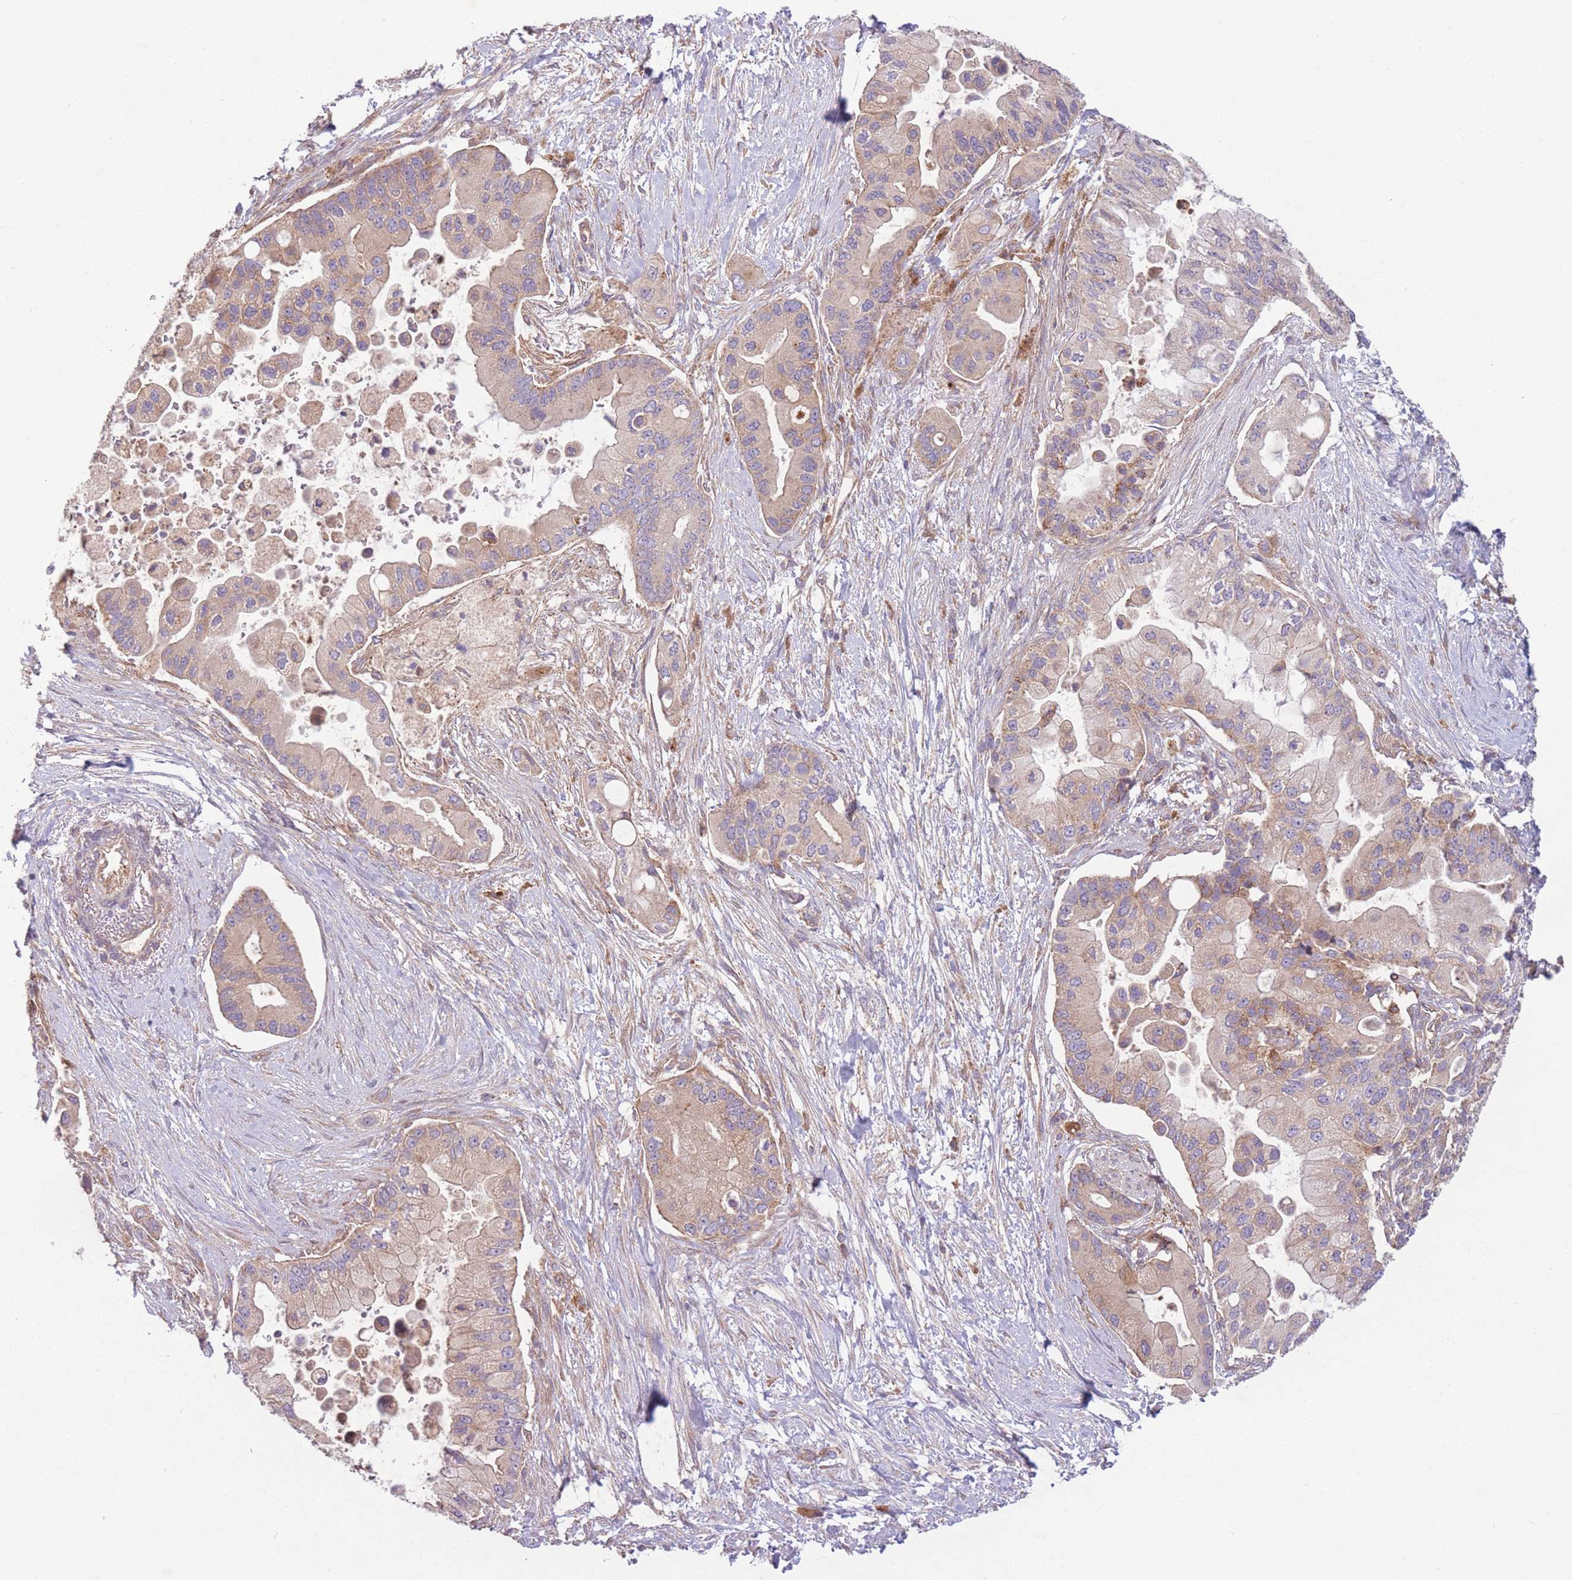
{"staining": {"intensity": "weak", "quantity": ">75%", "location": "cytoplasmic/membranous"}, "tissue": "pancreatic cancer", "cell_type": "Tumor cells", "image_type": "cancer", "snomed": [{"axis": "morphology", "description": "Adenocarcinoma, NOS"}, {"axis": "topography", "description": "Pancreas"}], "caption": "Immunohistochemistry (IHC) histopathology image of neoplastic tissue: human adenocarcinoma (pancreatic) stained using IHC exhibits low levels of weak protein expression localized specifically in the cytoplasmic/membranous of tumor cells, appearing as a cytoplasmic/membranous brown color.", "gene": "WASHC2A", "patient": {"sex": "male", "age": 57}}